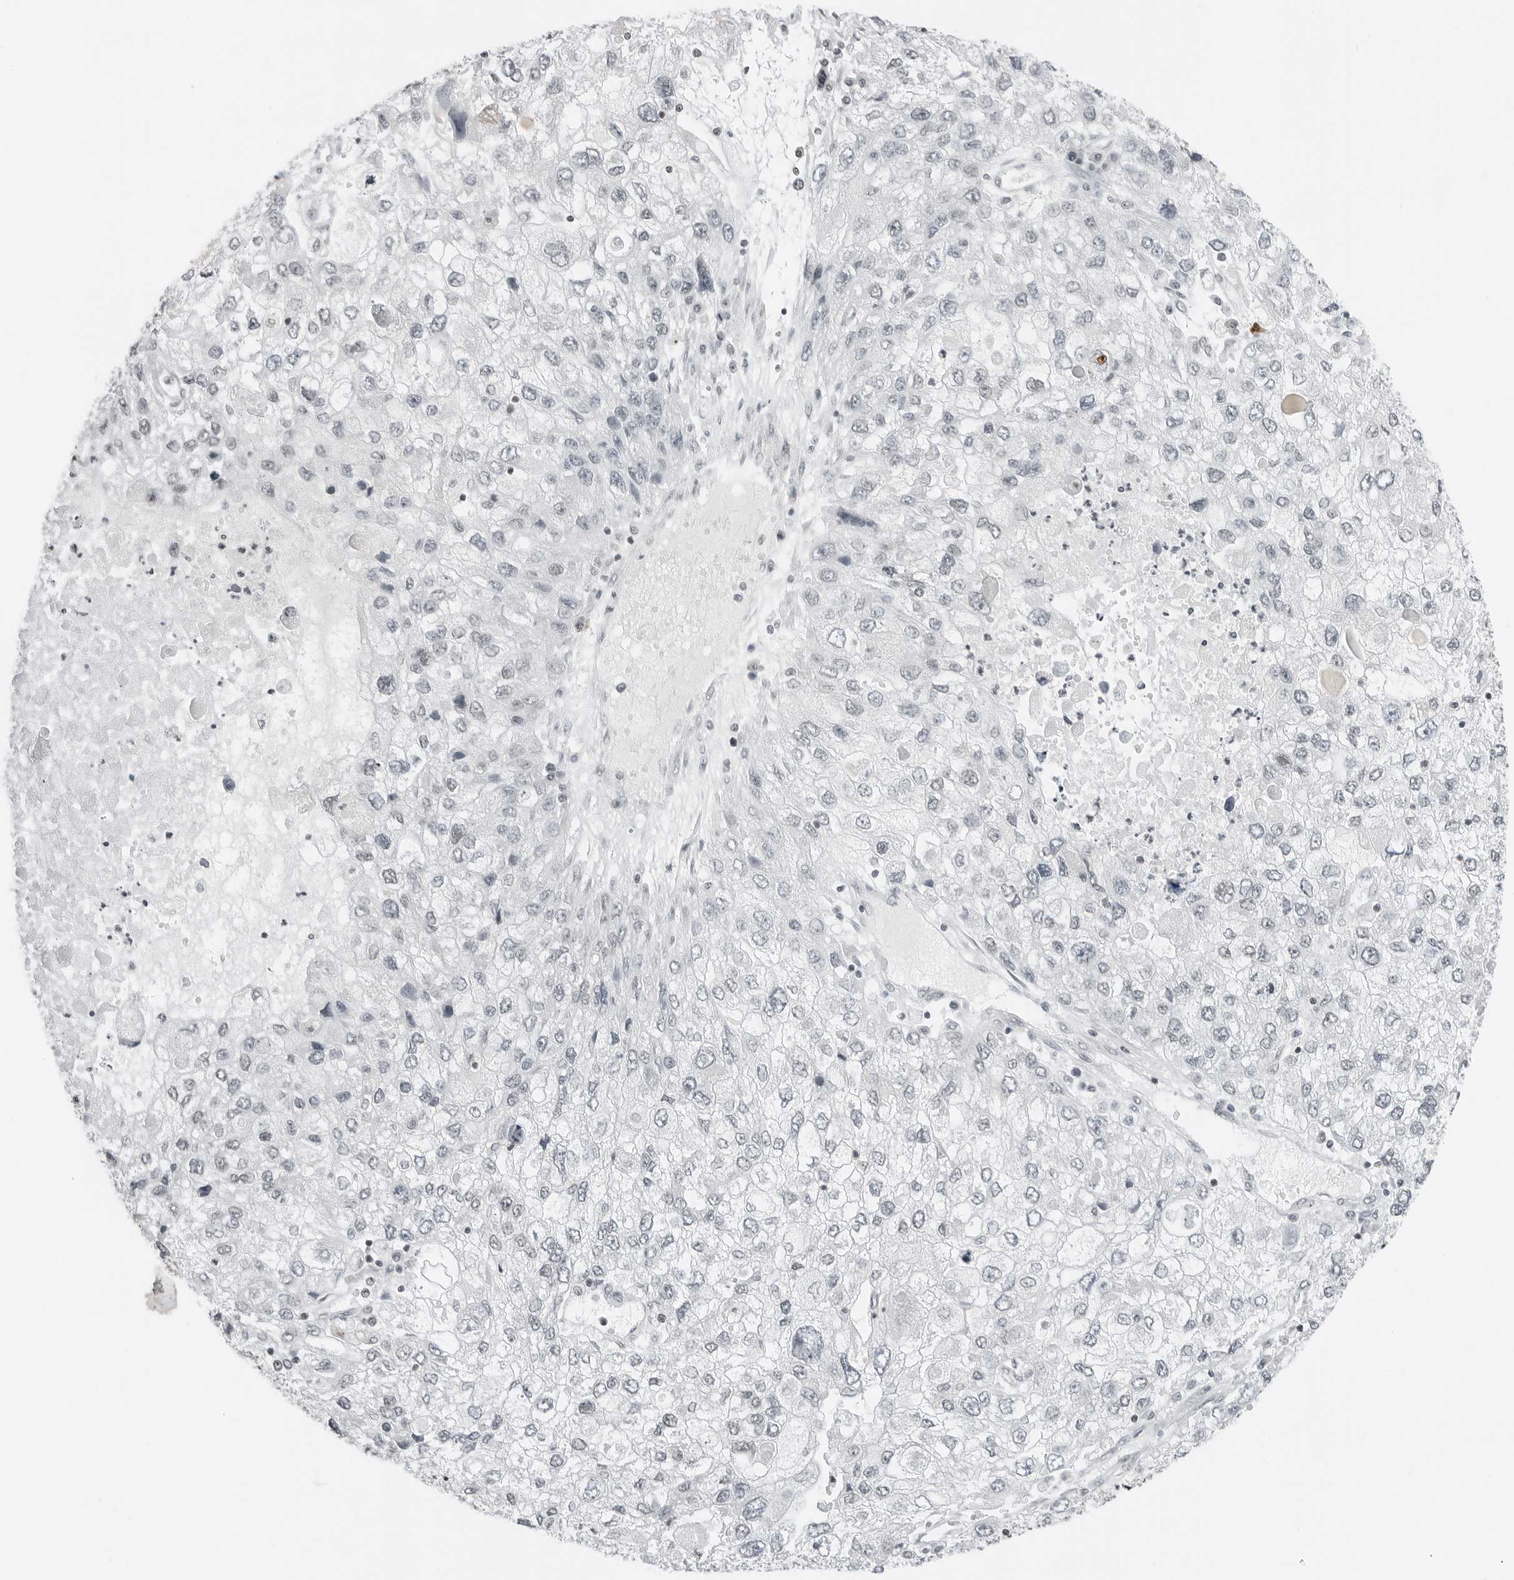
{"staining": {"intensity": "weak", "quantity": "<25%", "location": "nuclear"}, "tissue": "endometrial cancer", "cell_type": "Tumor cells", "image_type": "cancer", "snomed": [{"axis": "morphology", "description": "Adenocarcinoma, NOS"}, {"axis": "topography", "description": "Endometrium"}], "caption": "This image is of endometrial cancer stained with immunohistochemistry (IHC) to label a protein in brown with the nuclei are counter-stained blue. There is no positivity in tumor cells.", "gene": "CRTC2", "patient": {"sex": "female", "age": 49}}